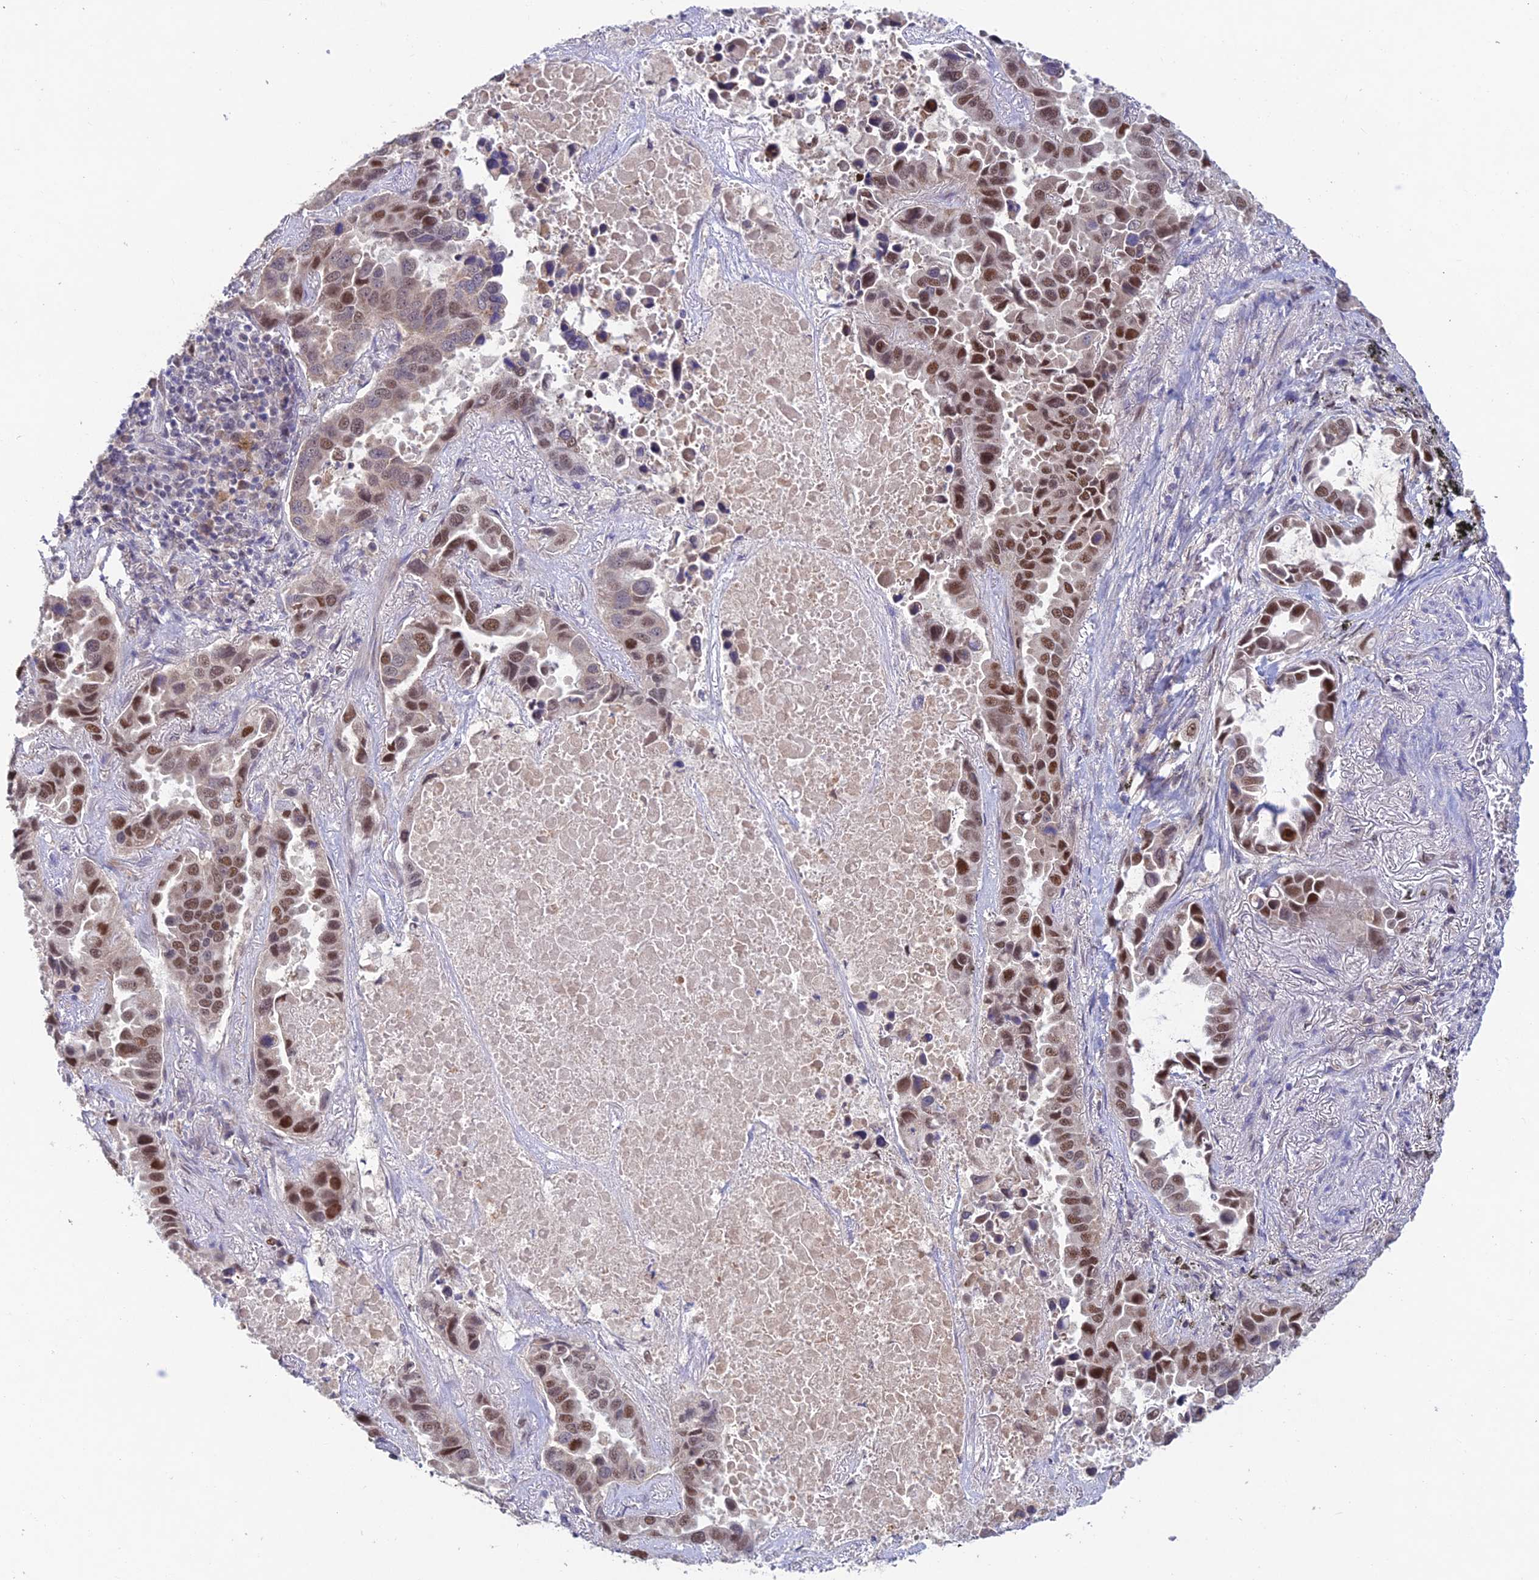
{"staining": {"intensity": "moderate", "quantity": ">75%", "location": "nuclear"}, "tissue": "lung cancer", "cell_type": "Tumor cells", "image_type": "cancer", "snomed": [{"axis": "morphology", "description": "Adenocarcinoma, NOS"}, {"axis": "topography", "description": "Lung"}], "caption": "DAB (3,3'-diaminobenzidine) immunohistochemical staining of adenocarcinoma (lung) displays moderate nuclear protein positivity in approximately >75% of tumor cells.", "gene": "FASTKD5", "patient": {"sex": "male", "age": 64}}